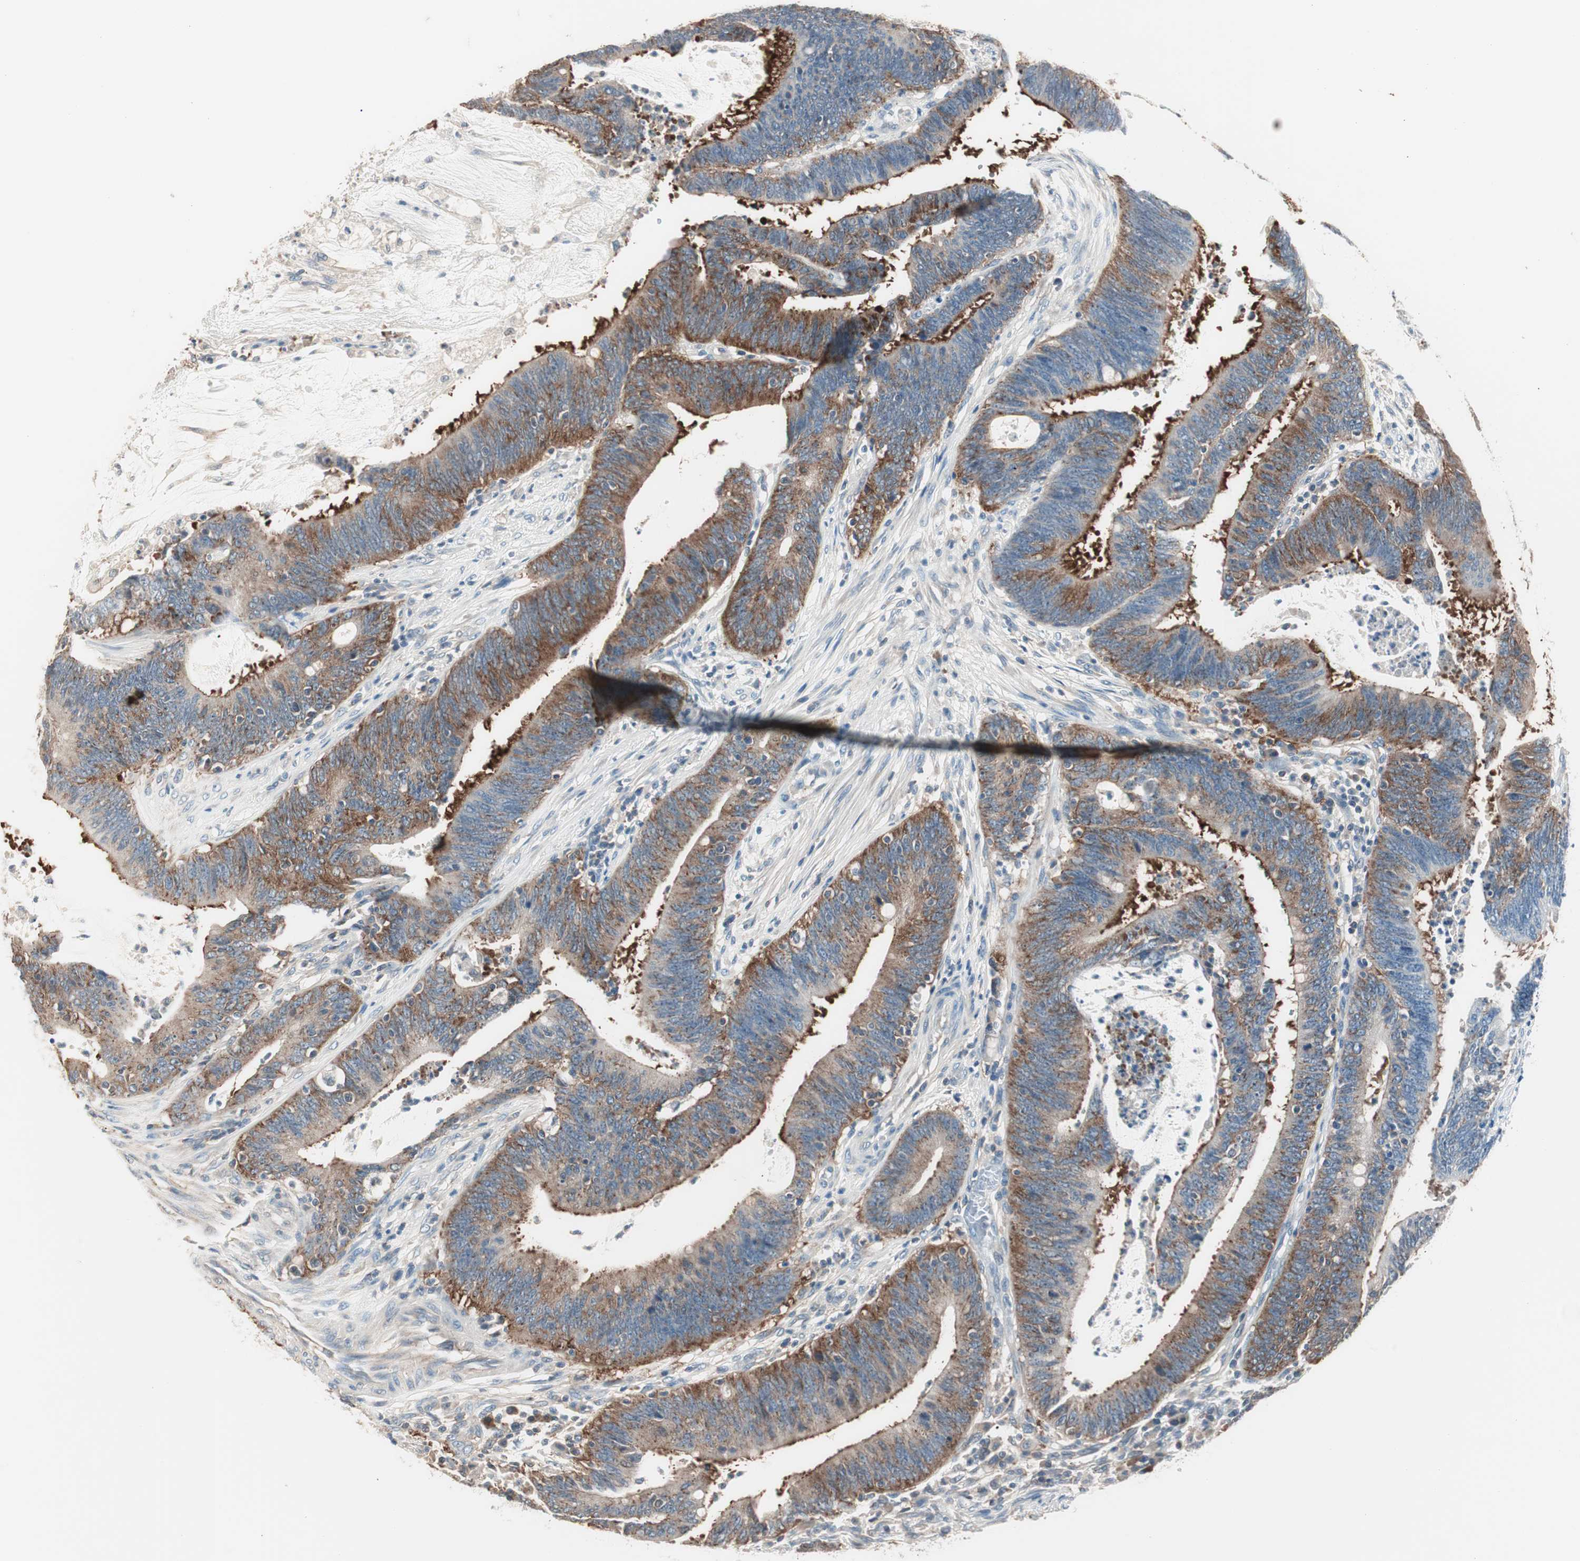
{"staining": {"intensity": "moderate", "quantity": ">75%", "location": "cytoplasmic/membranous"}, "tissue": "colorectal cancer", "cell_type": "Tumor cells", "image_type": "cancer", "snomed": [{"axis": "morphology", "description": "Adenocarcinoma, NOS"}, {"axis": "topography", "description": "Rectum"}], "caption": "A high-resolution histopathology image shows immunohistochemistry (IHC) staining of adenocarcinoma (colorectal), which displays moderate cytoplasmic/membranous expression in approximately >75% of tumor cells. (Stains: DAB (3,3'-diaminobenzidine) in brown, nuclei in blue, Microscopy: brightfield microscopy at high magnification).", "gene": "RAD54B", "patient": {"sex": "female", "age": 66}}